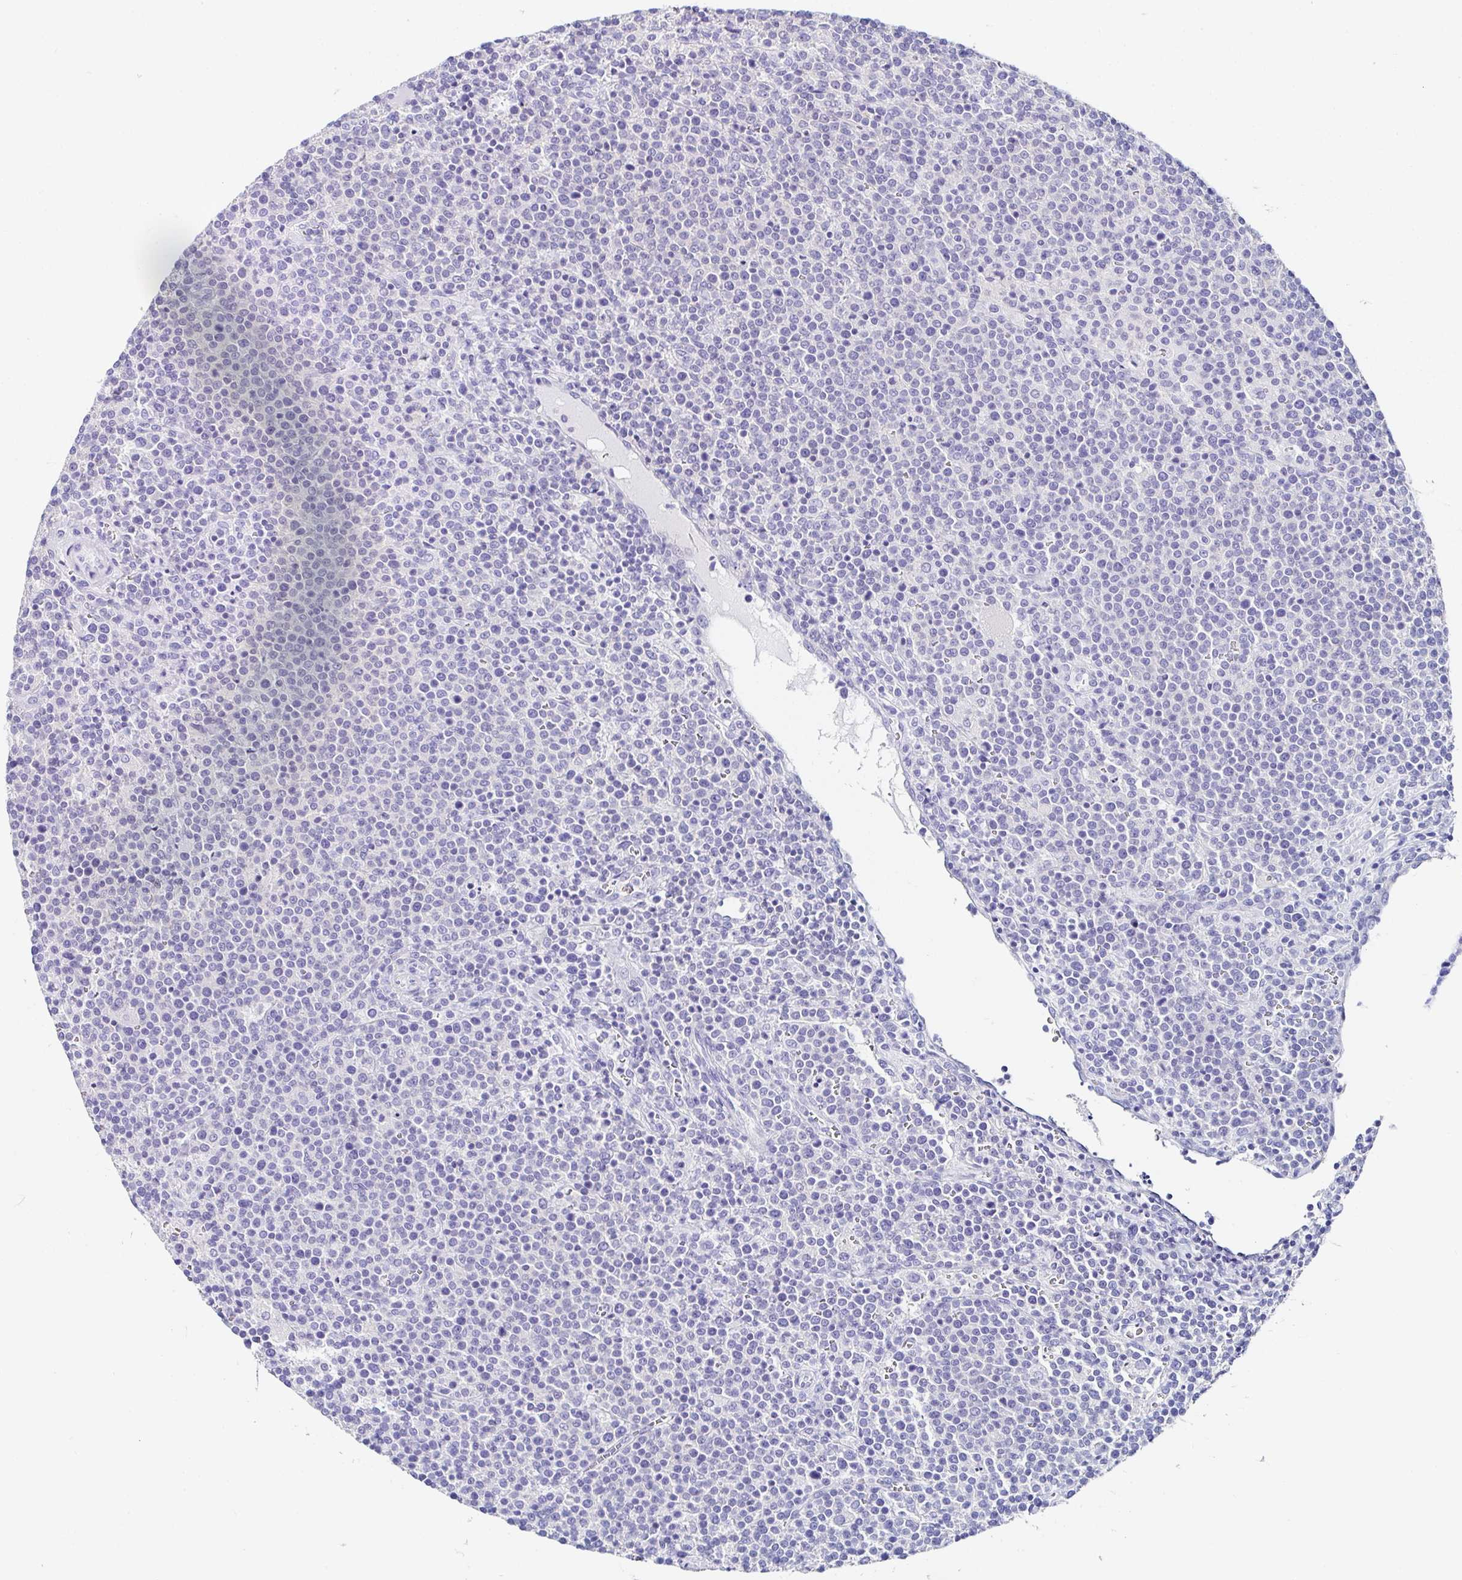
{"staining": {"intensity": "negative", "quantity": "none", "location": "none"}, "tissue": "lymphoma", "cell_type": "Tumor cells", "image_type": "cancer", "snomed": [{"axis": "morphology", "description": "Malignant lymphoma, non-Hodgkin's type, High grade"}, {"axis": "topography", "description": "Lymph node"}], "caption": "Lymphoma stained for a protein using immunohistochemistry (IHC) displays no positivity tumor cells.", "gene": "UGT3A1", "patient": {"sex": "male", "age": 61}}